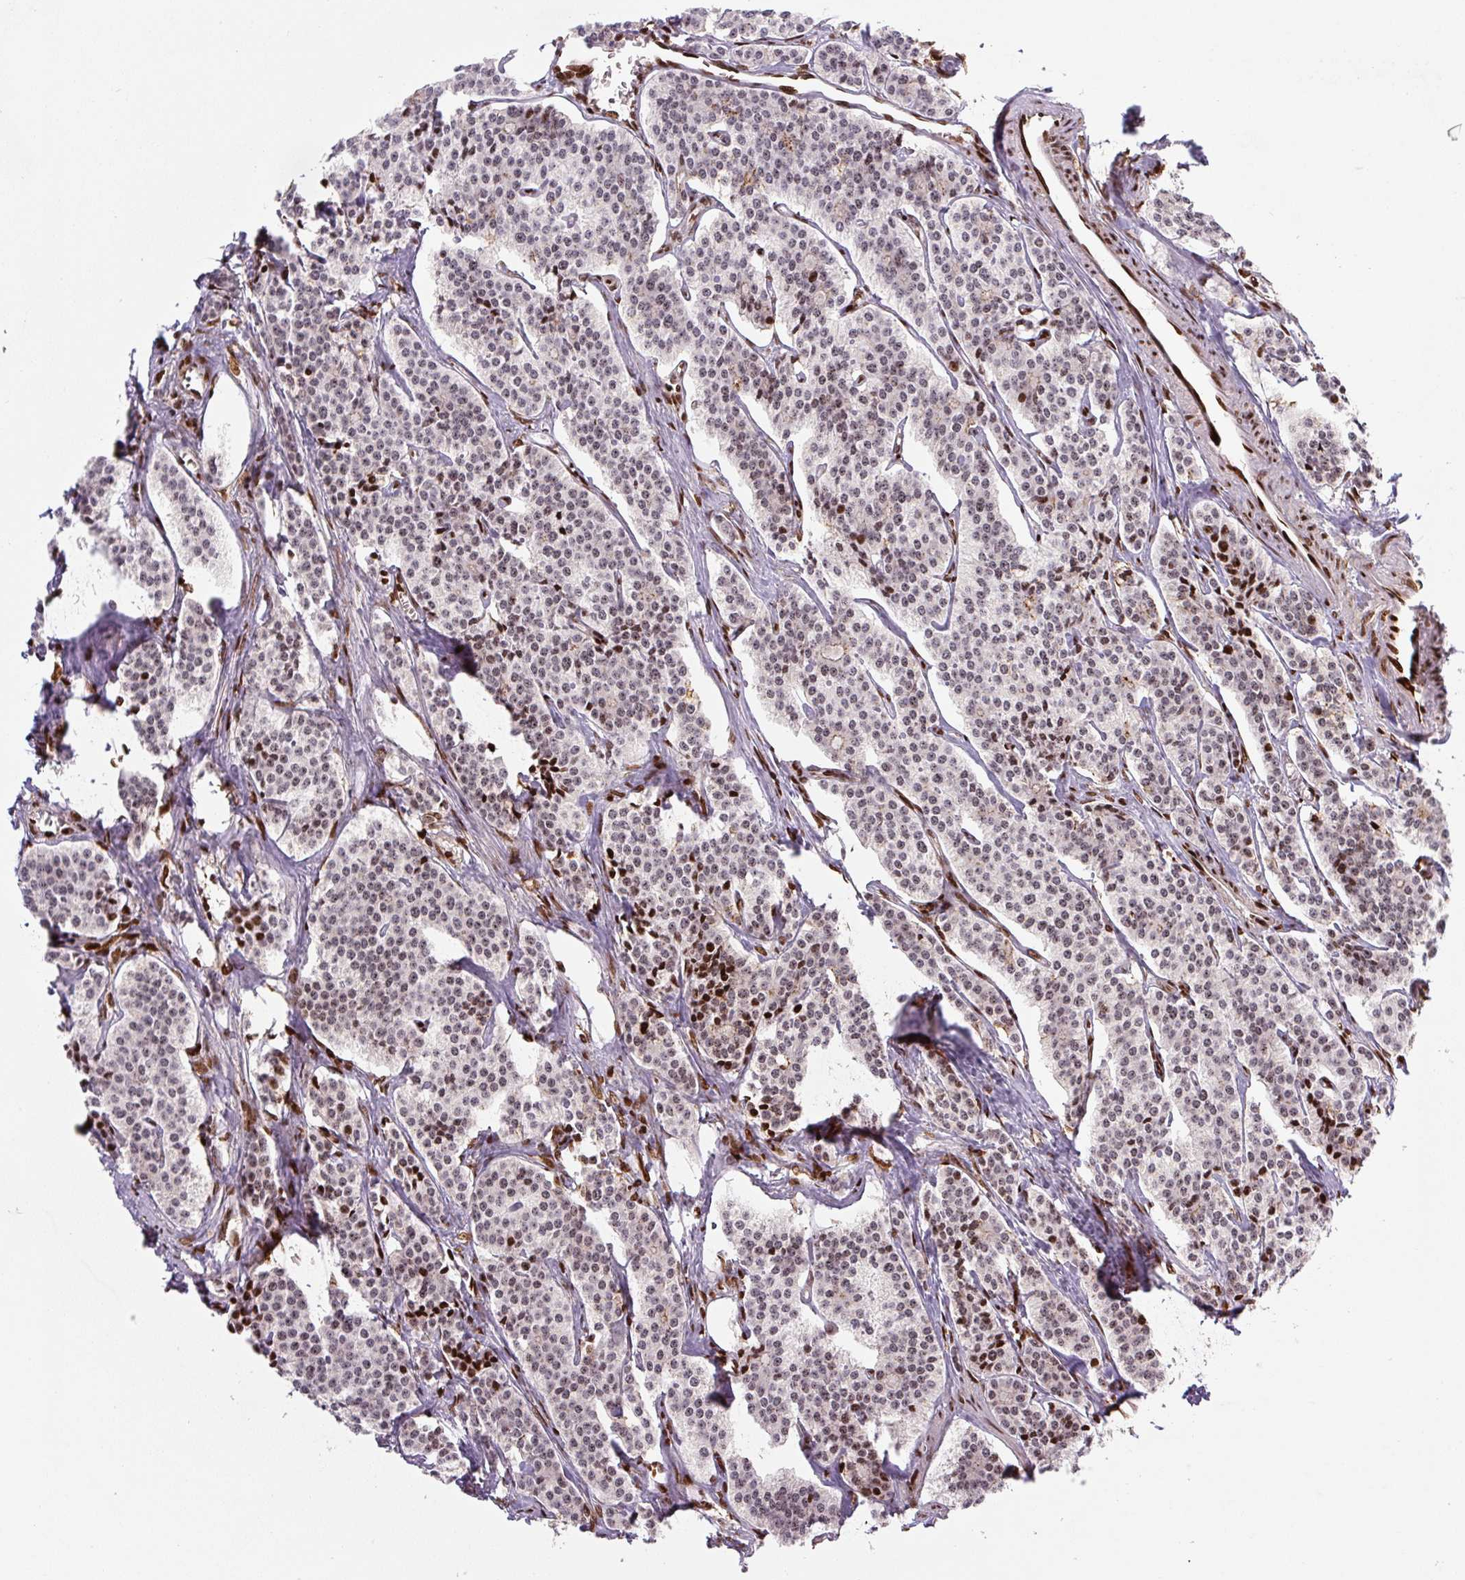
{"staining": {"intensity": "strong", "quantity": "25%-75%", "location": "nuclear"}, "tissue": "carcinoid", "cell_type": "Tumor cells", "image_type": "cancer", "snomed": [{"axis": "morphology", "description": "Carcinoid, malignant, NOS"}, {"axis": "topography", "description": "Small intestine"}], "caption": "Immunohistochemistry of human carcinoid shows high levels of strong nuclear staining in about 25%-75% of tumor cells.", "gene": "PYDC2", "patient": {"sex": "male", "age": 63}}